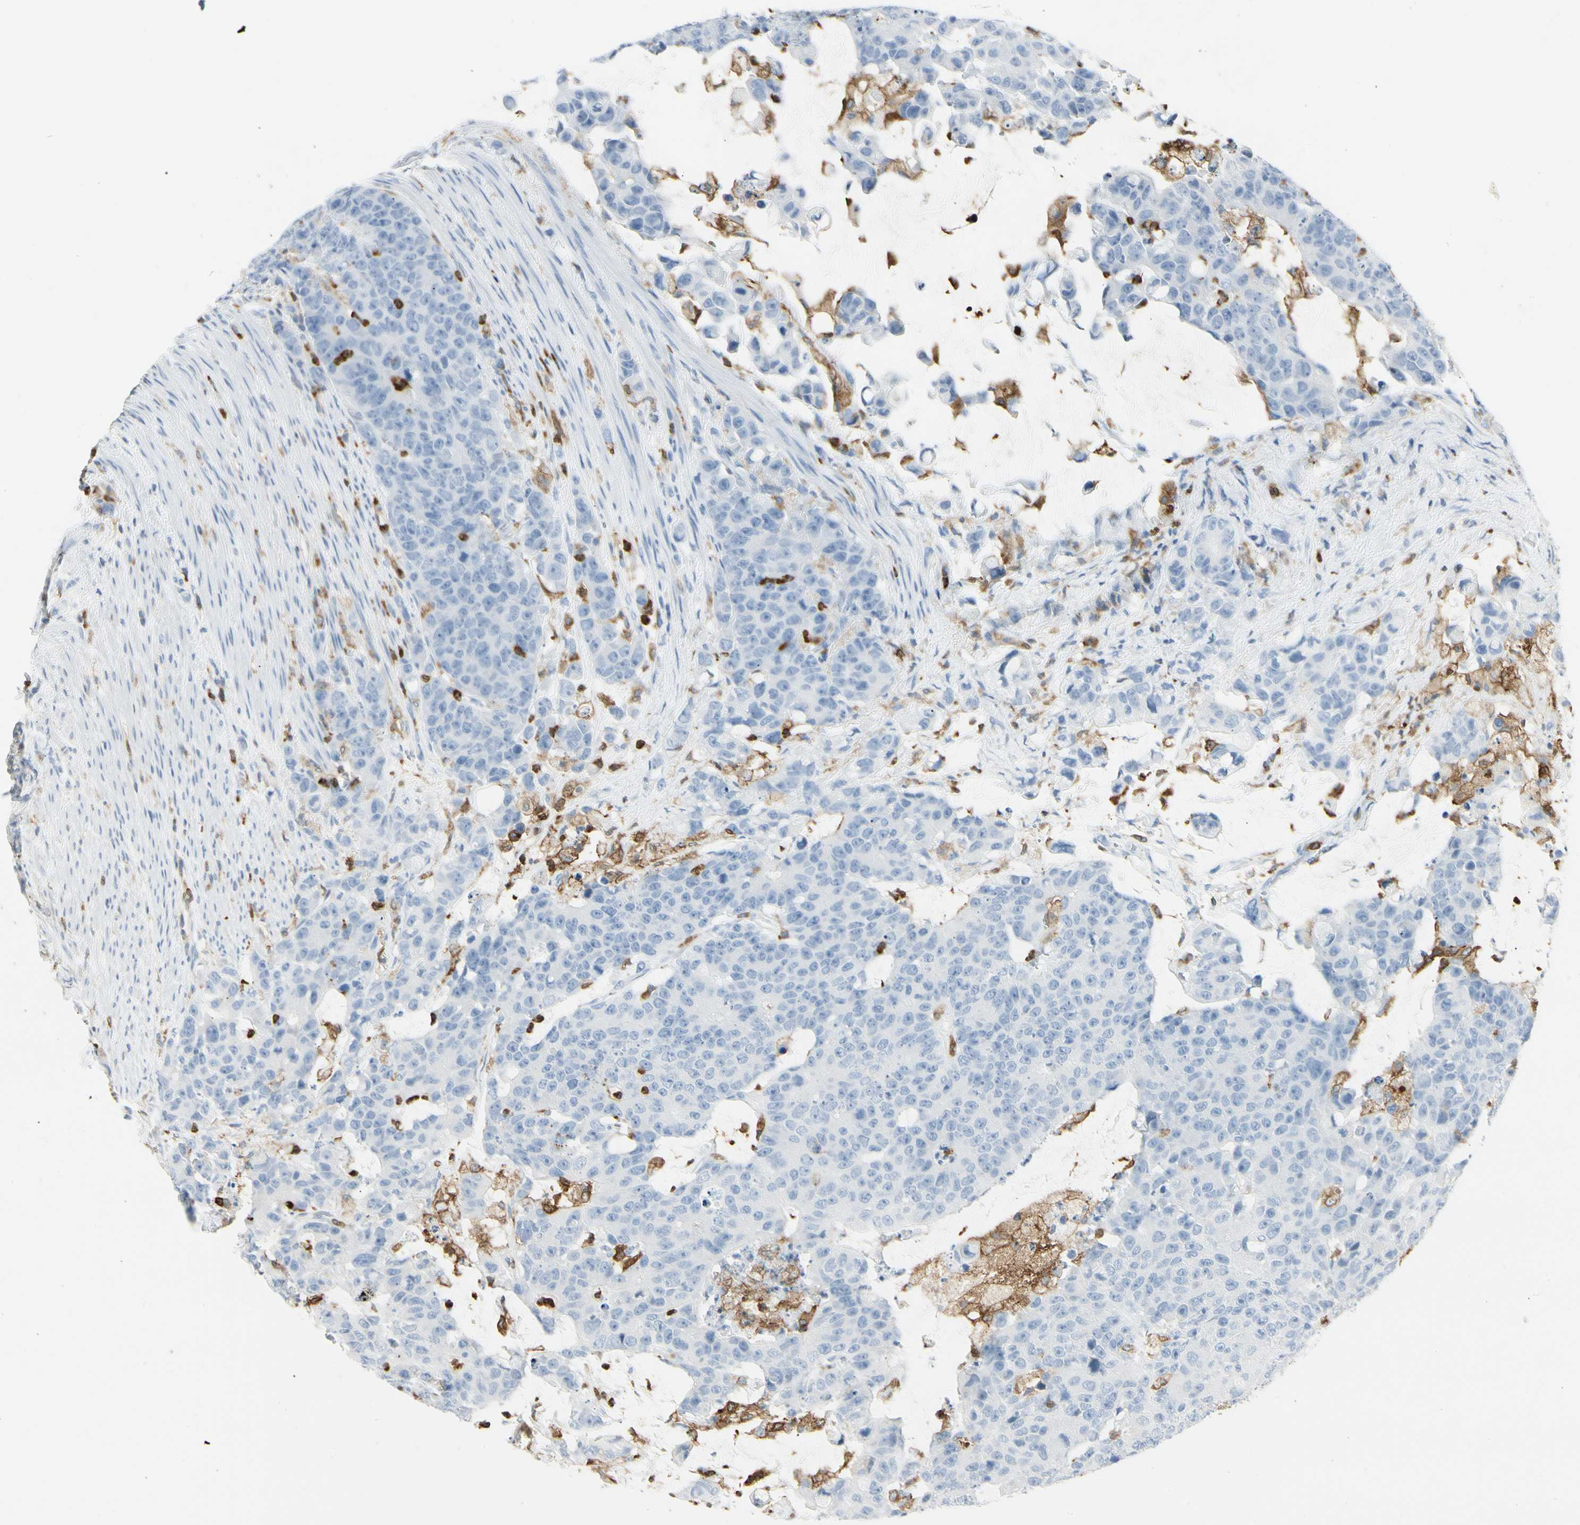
{"staining": {"intensity": "negative", "quantity": "none", "location": "none"}, "tissue": "colorectal cancer", "cell_type": "Tumor cells", "image_type": "cancer", "snomed": [{"axis": "morphology", "description": "Adenocarcinoma, NOS"}, {"axis": "topography", "description": "Colon"}], "caption": "Immunohistochemistry of human colorectal adenocarcinoma demonstrates no positivity in tumor cells.", "gene": "ITGB2", "patient": {"sex": "female", "age": 86}}